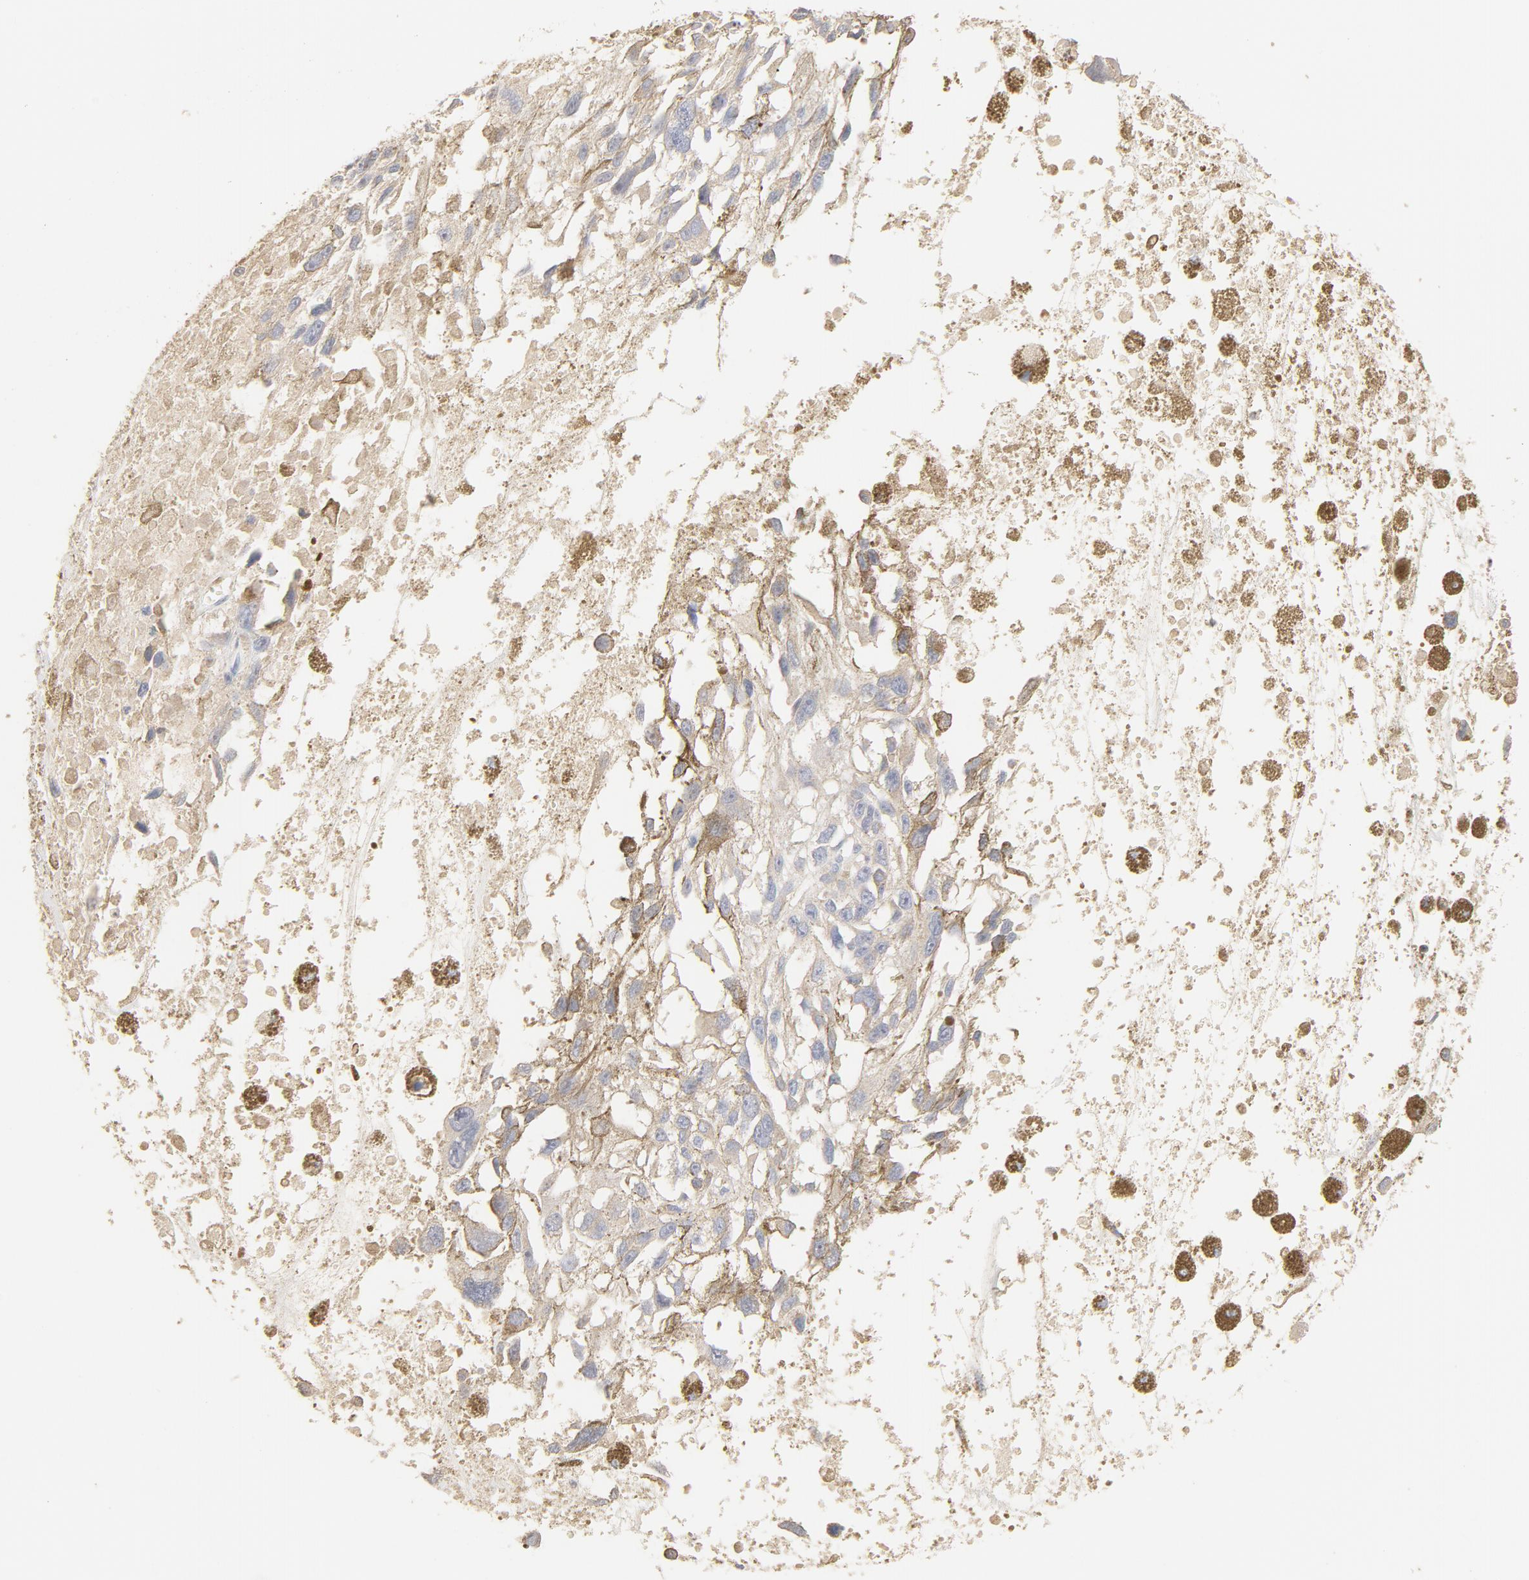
{"staining": {"intensity": "negative", "quantity": "none", "location": "none"}, "tissue": "melanoma", "cell_type": "Tumor cells", "image_type": "cancer", "snomed": [{"axis": "morphology", "description": "Malignant melanoma, Metastatic site"}, {"axis": "topography", "description": "Lymph node"}], "caption": "High power microscopy photomicrograph of an immunohistochemistry (IHC) photomicrograph of melanoma, revealing no significant positivity in tumor cells.", "gene": "FCGBP", "patient": {"sex": "male", "age": 59}}